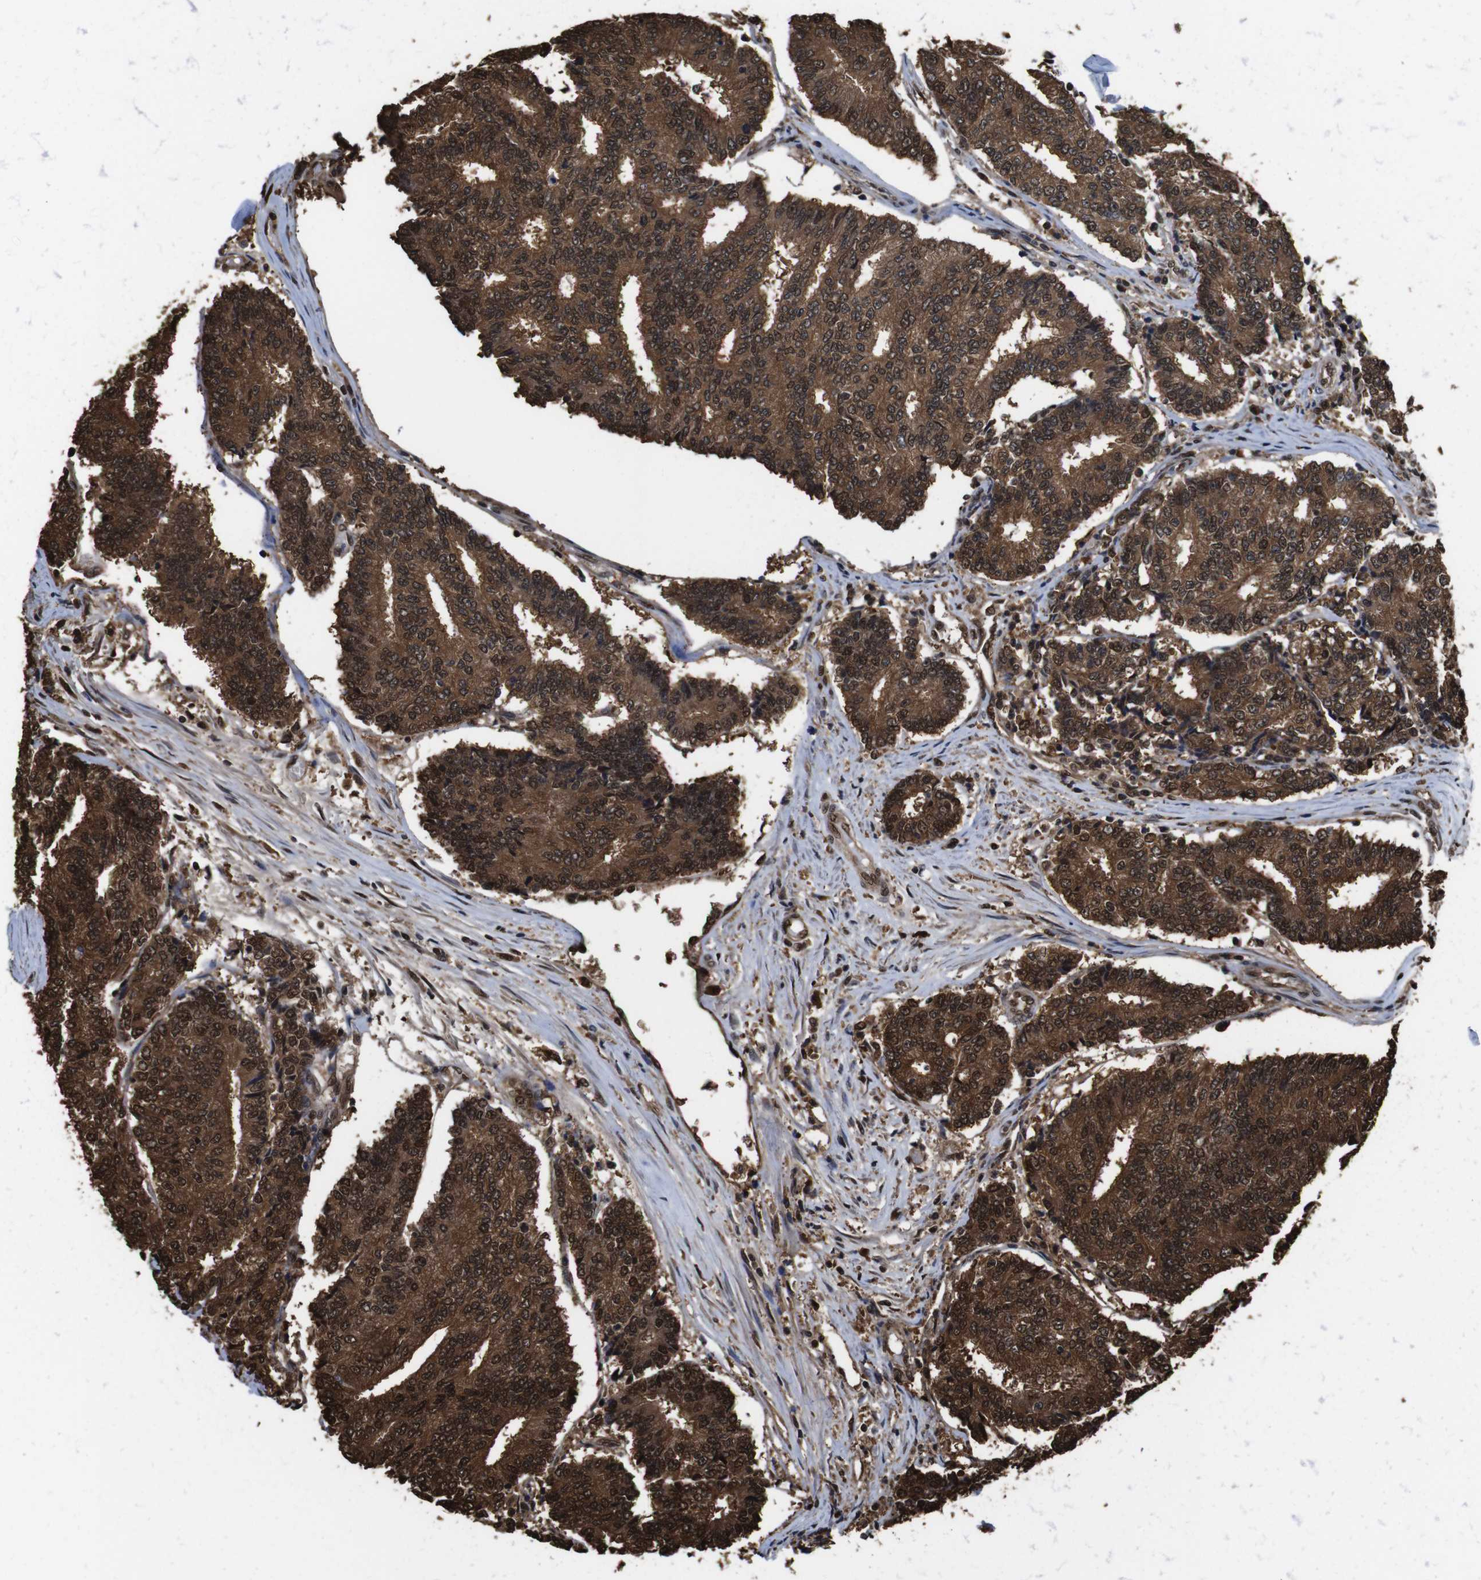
{"staining": {"intensity": "moderate", "quantity": ">75%", "location": "cytoplasmic/membranous,nuclear"}, "tissue": "prostate cancer", "cell_type": "Tumor cells", "image_type": "cancer", "snomed": [{"axis": "morphology", "description": "Normal tissue, NOS"}, {"axis": "morphology", "description": "Adenocarcinoma, High grade"}, {"axis": "topography", "description": "Prostate"}, {"axis": "topography", "description": "Seminal veicle"}], "caption": "IHC micrograph of prostate cancer (high-grade adenocarcinoma) stained for a protein (brown), which exhibits medium levels of moderate cytoplasmic/membranous and nuclear staining in approximately >75% of tumor cells.", "gene": "VCP", "patient": {"sex": "male", "age": 55}}